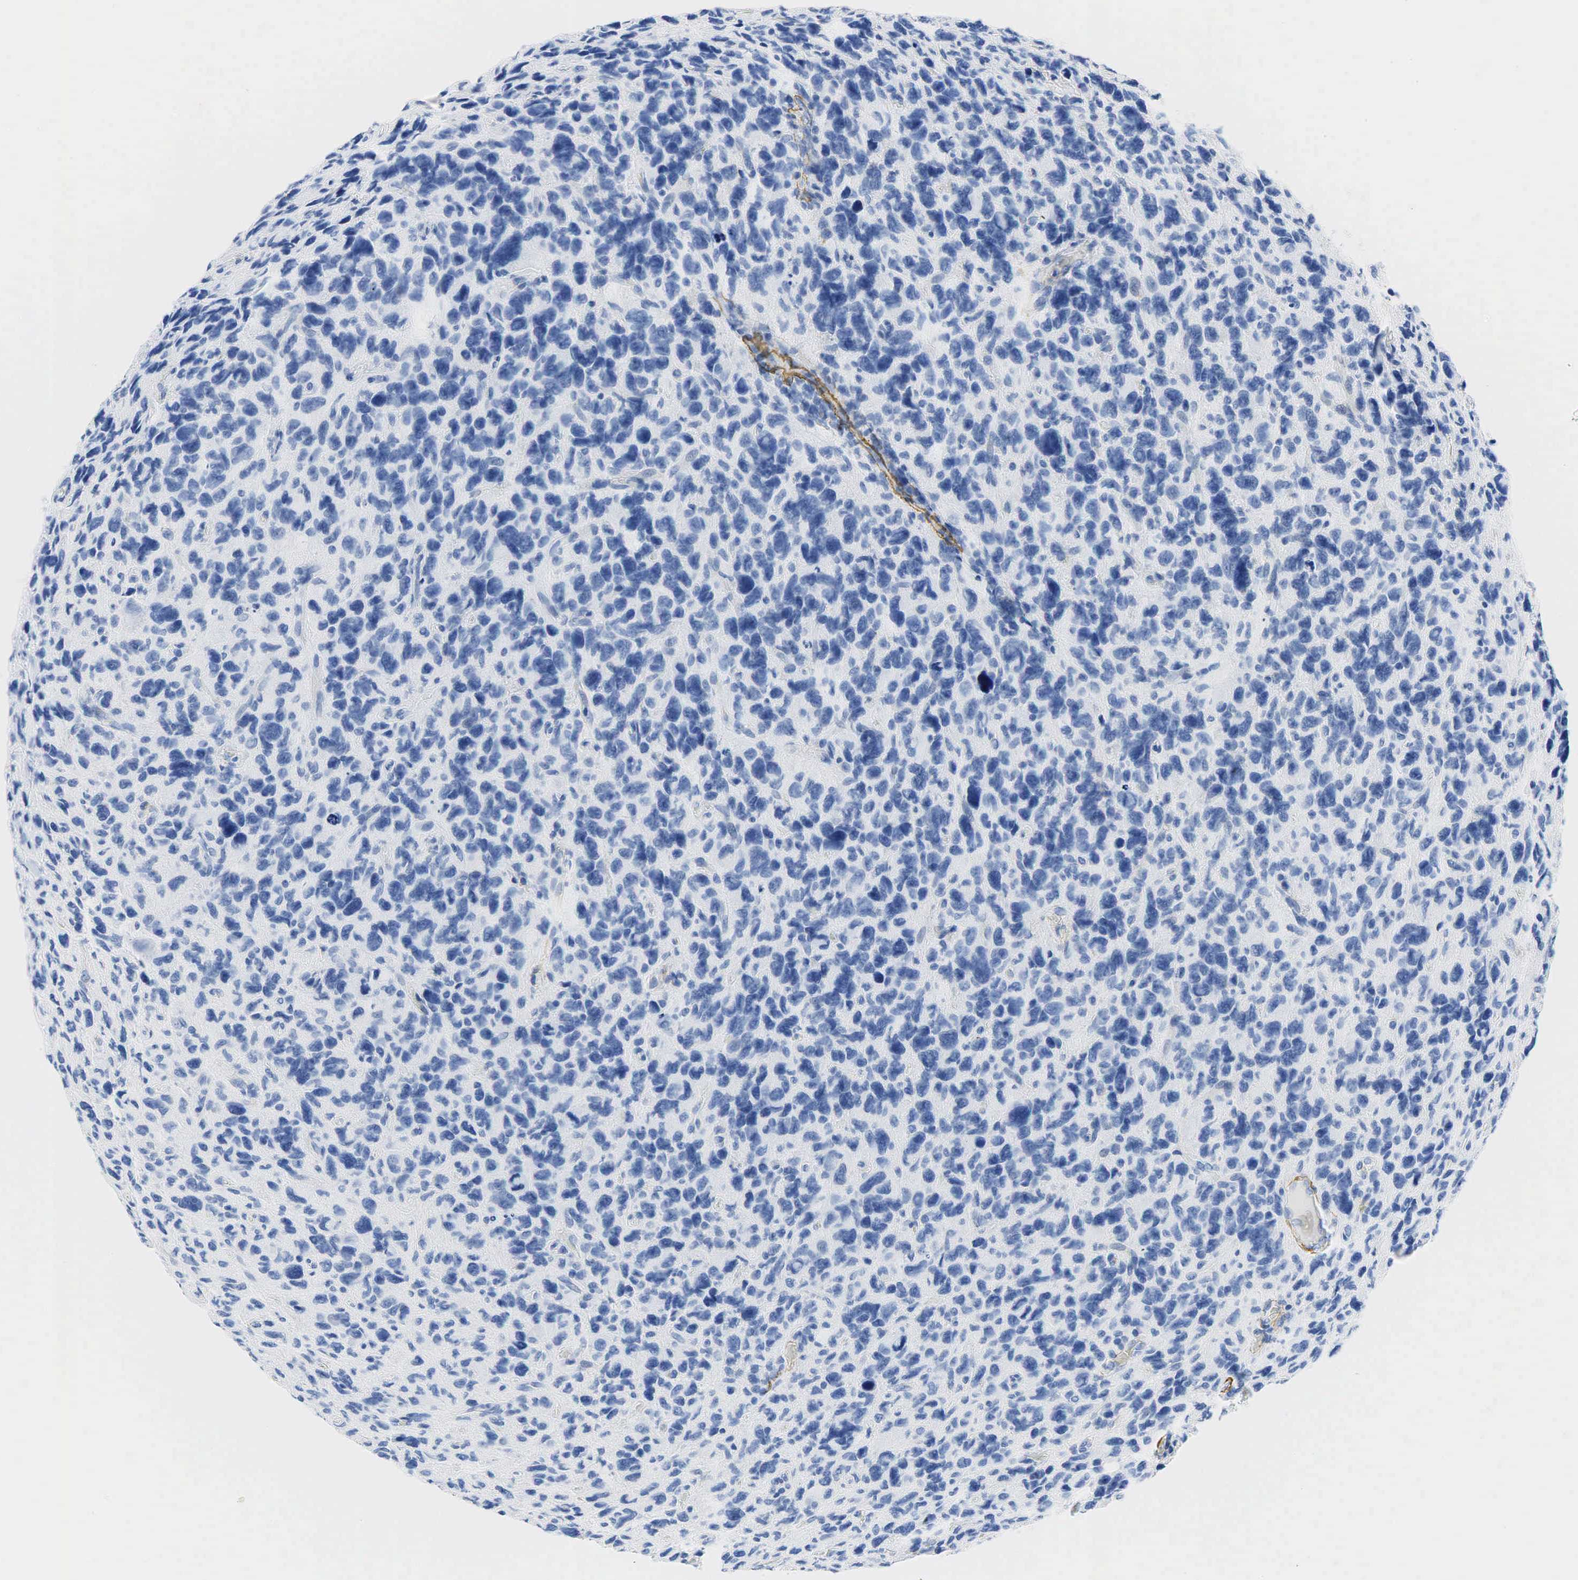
{"staining": {"intensity": "negative", "quantity": "none", "location": "none"}, "tissue": "glioma", "cell_type": "Tumor cells", "image_type": "cancer", "snomed": [{"axis": "morphology", "description": "Glioma, malignant, High grade"}, {"axis": "topography", "description": "Brain"}], "caption": "IHC micrograph of neoplastic tissue: high-grade glioma (malignant) stained with DAB demonstrates no significant protein expression in tumor cells.", "gene": "ACTA1", "patient": {"sex": "female", "age": 60}}